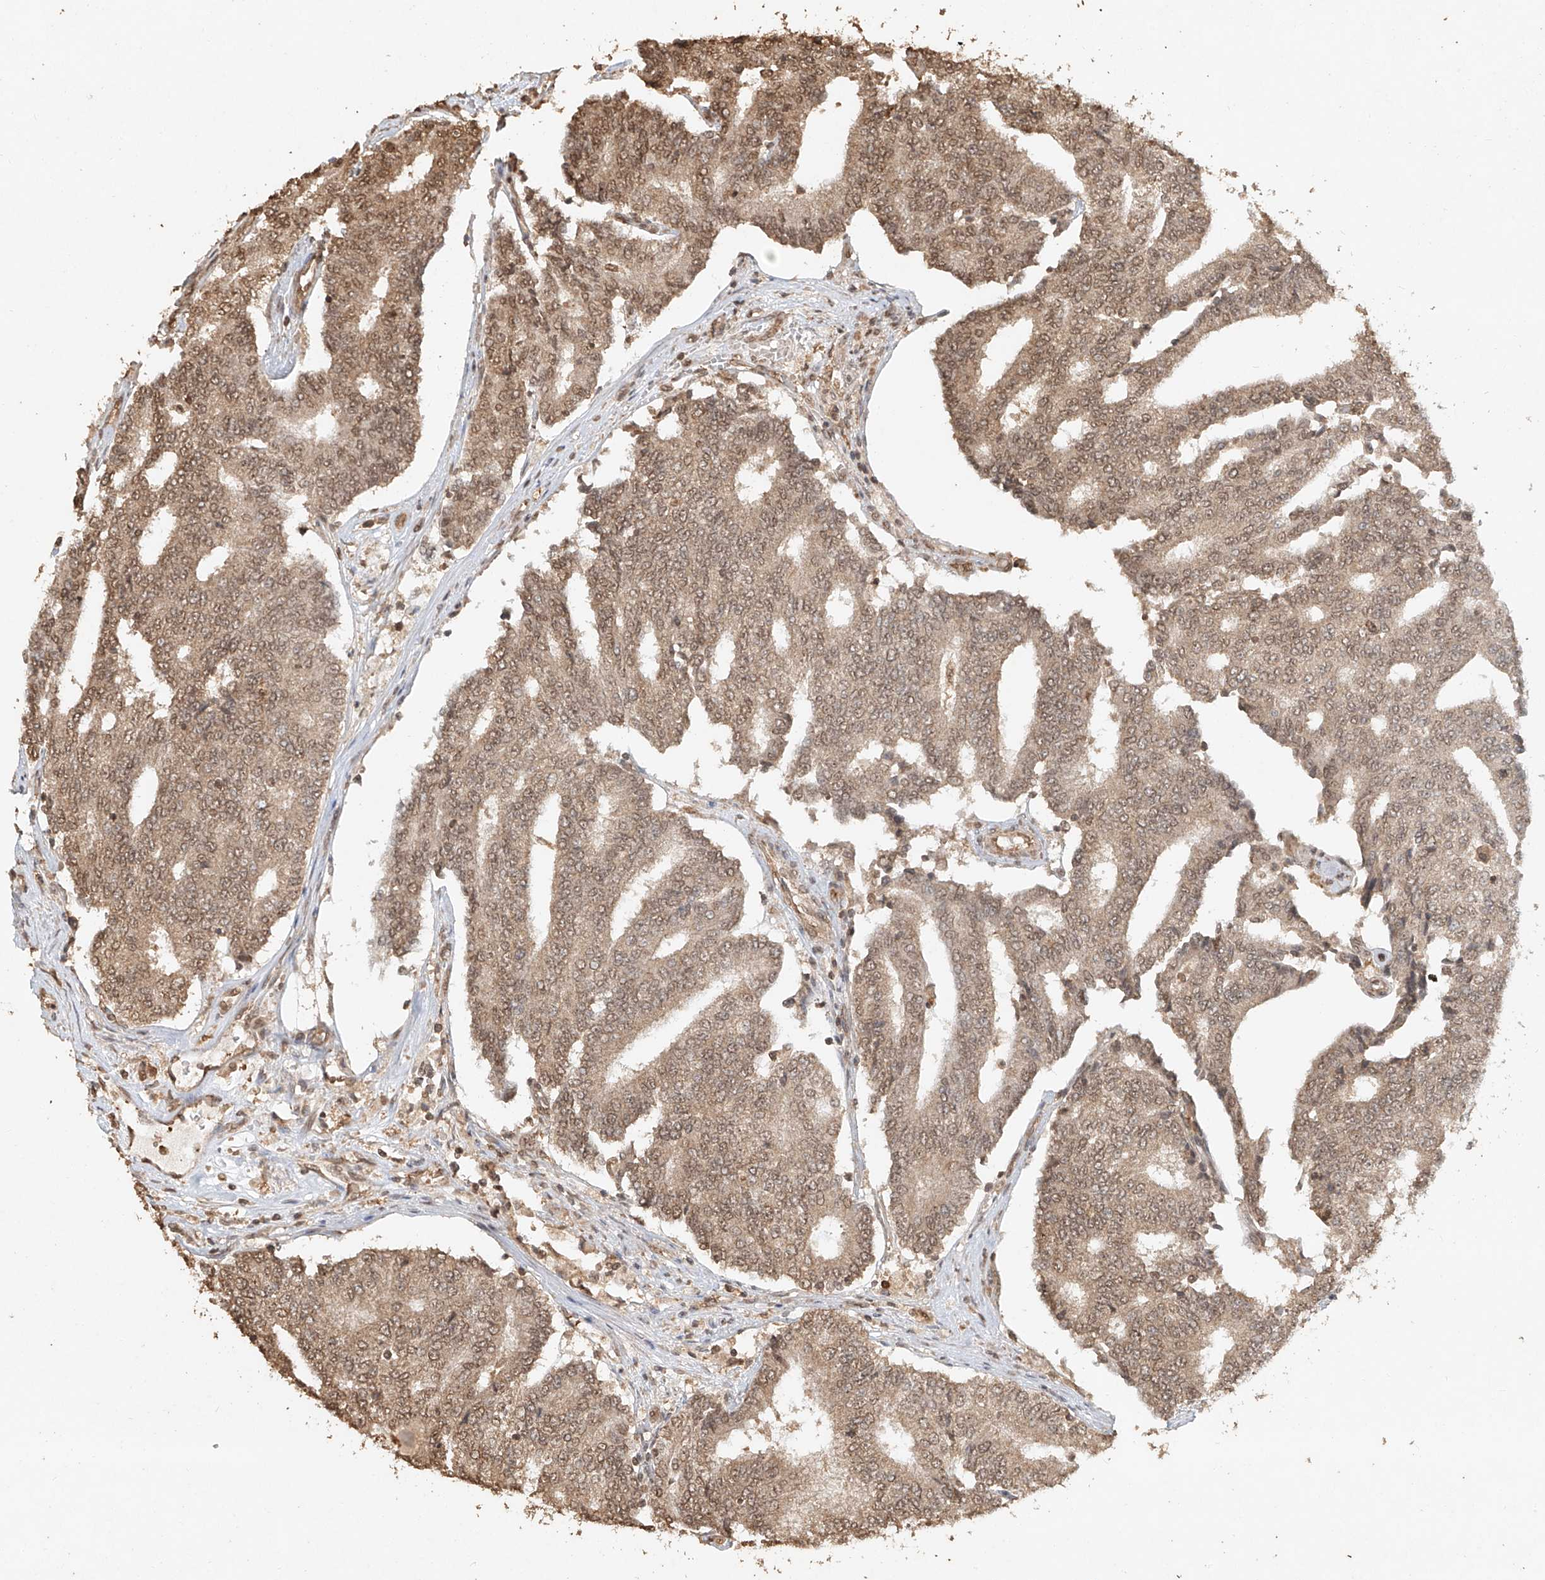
{"staining": {"intensity": "moderate", "quantity": ">75%", "location": "cytoplasmic/membranous,nuclear"}, "tissue": "prostate cancer", "cell_type": "Tumor cells", "image_type": "cancer", "snomed": [{"axis": "morphology", "description": "Normal tissue, NOS"}, {"axis": "morphology", "description": "Adenocarcinoma, High grade"}, {"axis": "topography", "description": "Prostate"}, {"axis": "topography", "description": "Seminal veicle"}], "caption": "Approximately >75% of tumor cells in human adenocarcinoma (high-grade) (prostate) demonstrate moderate cytoplasmic/membranous and nuclear protein positivity as visualized by brown immunohistochemical staining.", "gene": "TIGAR", "patient": {"sex": "male", "age": 55}}